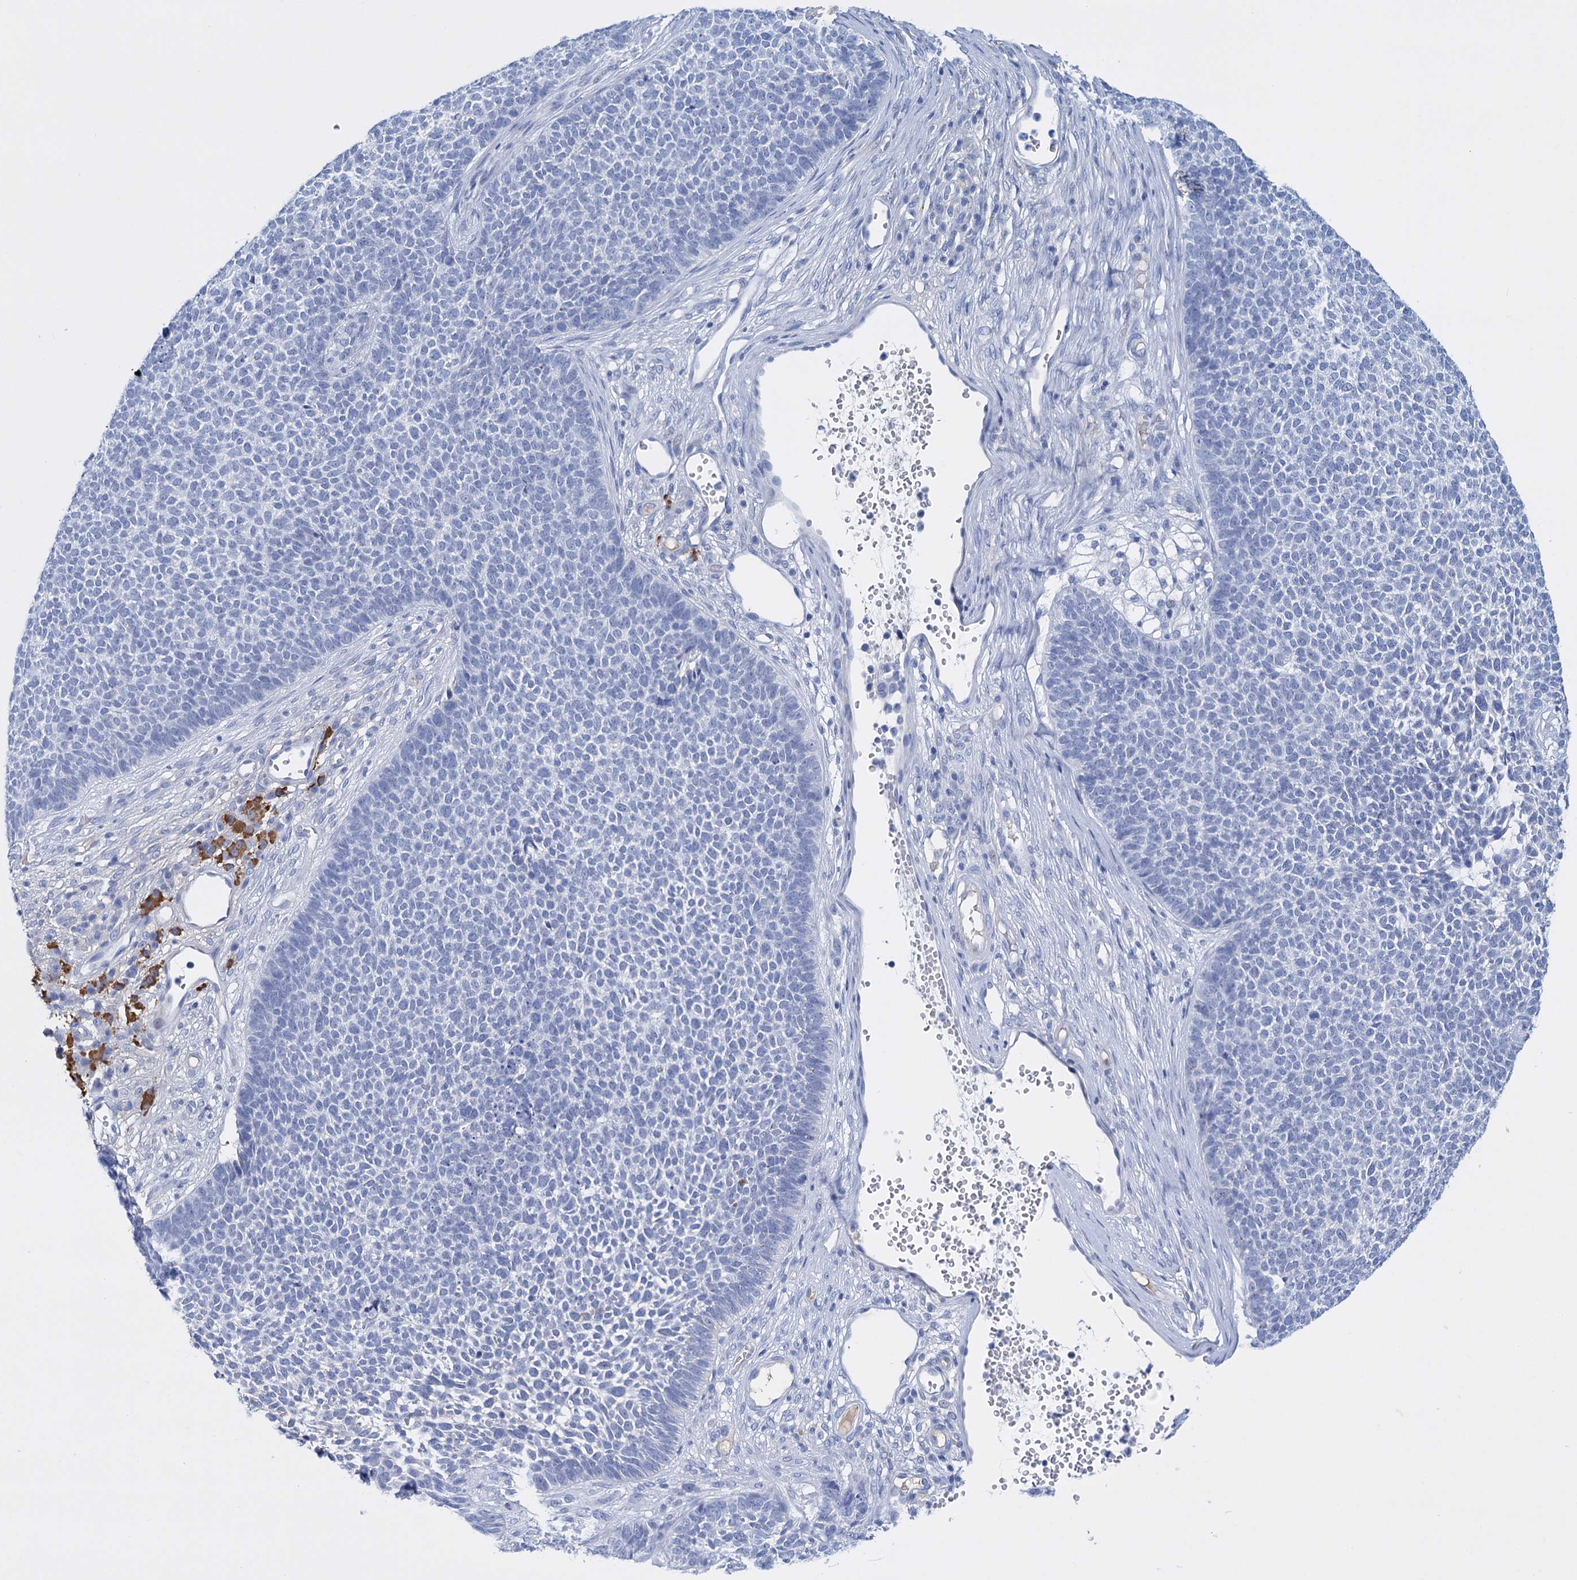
{"staining": {"intensity": "negative", "quantity": "none", "location": "none"}, "tissue": "skin cancer", "cell_type": "Tumor cells", "image_type": "cancer", "snomed": [{"axis": "morphology", "description": "Basal cell carcinoma"}, {"axis": "topography", "description": "Skin"}], "caption": "A histopathology image of human basal cell carcinoma (skin) is negative for staining in tumor cells. (DAB (3,3'-diaminobenzidine) immunohistochemistry (IHC) with hematoxylin counter stain).", "gene": "FBXW12", "patient": {"sex": "female", "age": 84}}